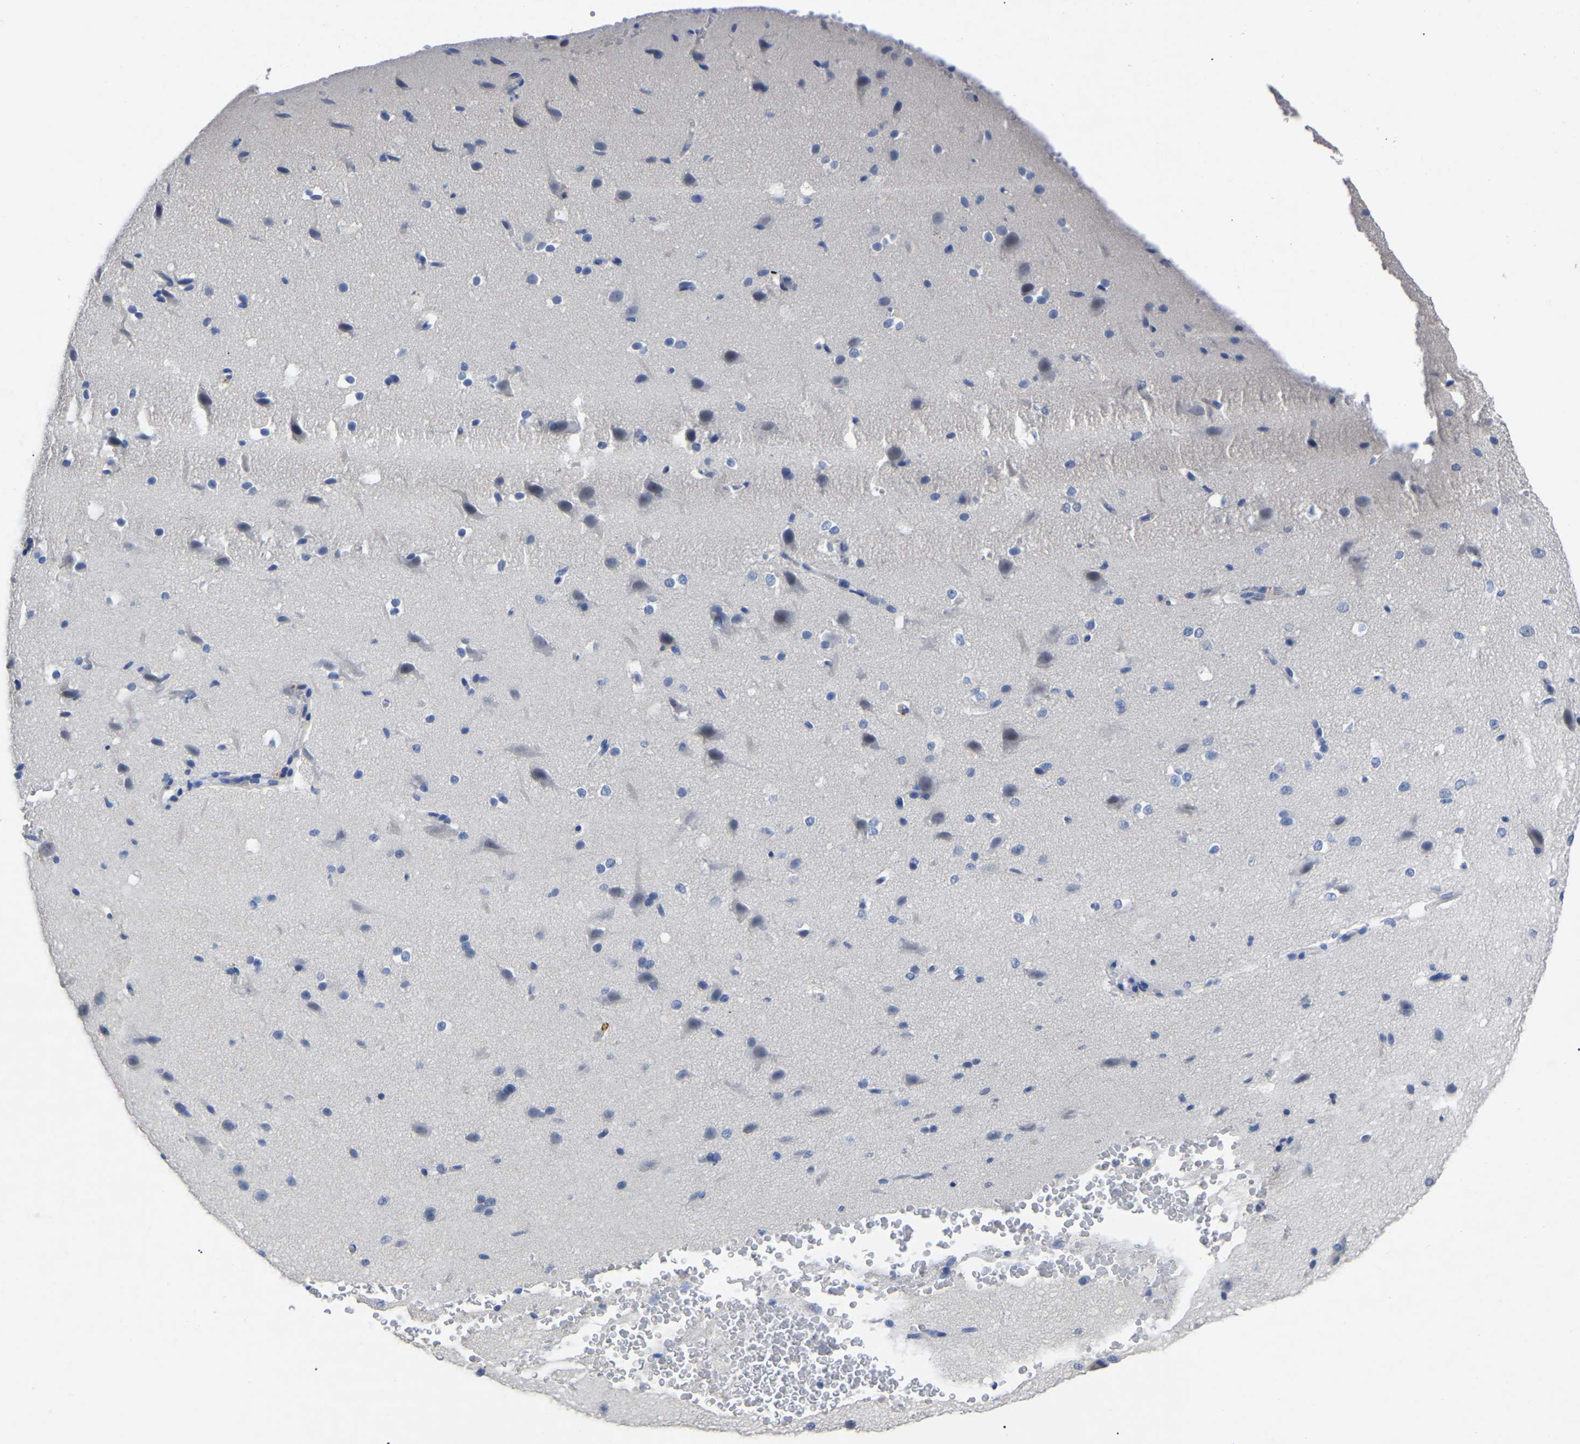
{"staining": {"intensity": "negative", "quantity": "none", "location": "none"}, "tissue": "cerebral cortex", "cell_type": "Endothelial cells", "image_type": "normal", "snomed": [{"axis": "morphology", "description": "Normal tissue, NOS"}, {"axis": "morphology", "description": "Developmental malformation"}, {"axis": "topography", "description": "Cerebral cortex"}], "caption": "Immunohistochemistry image of unremarkable human cerebral cortex stained for a protein (brown), which exhibits no expression in endothelial cells. (DAB IHC, high magnification).", "gene": "SMPD2", "patient": {"sex": "female", "age": 30}}